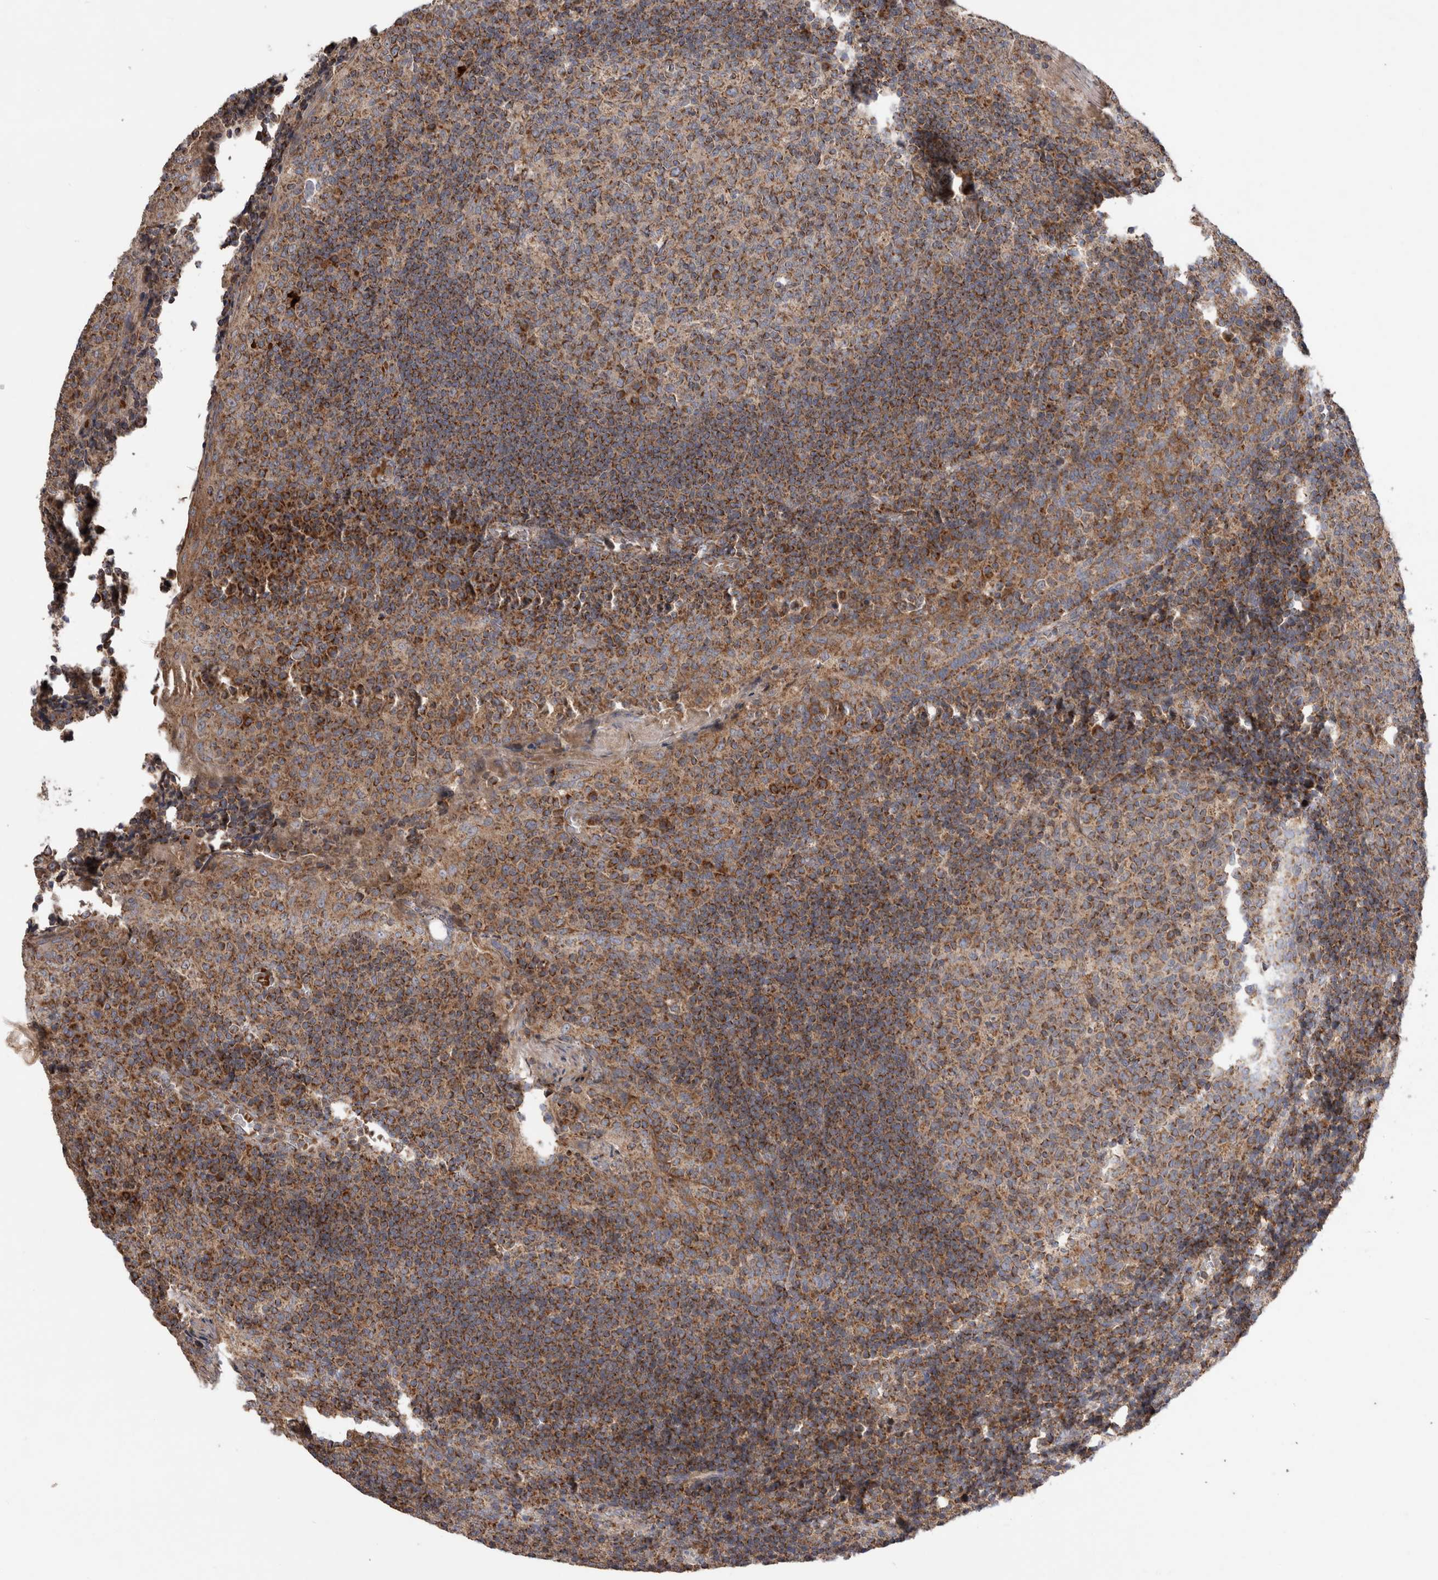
{"staining": {"intensity": "moderate", "quantity": ">75%", "location": "cytoplasmic/membranous"}, "tissue": "tonsil", "cell_type": "Germinal center cells", "image_type": "normal", "snomed": [{"axis": "morphology", "description": "Normal tissue, NOS"}, {"axis": "topography", "description": "Tonsil"}], "caption": "Immunohistochemistry image of unremarkable tonsil: tonsil stained using immunohistochemistry demonstrates medium levels of moderate protein expression localized specifically in the cytoplasmic/membranous of germinal center cells, appearing as a cytoplasmic/membranous brown color.", "gene": "KIF21B", "patient": {"sex": "female", "age": 19}}